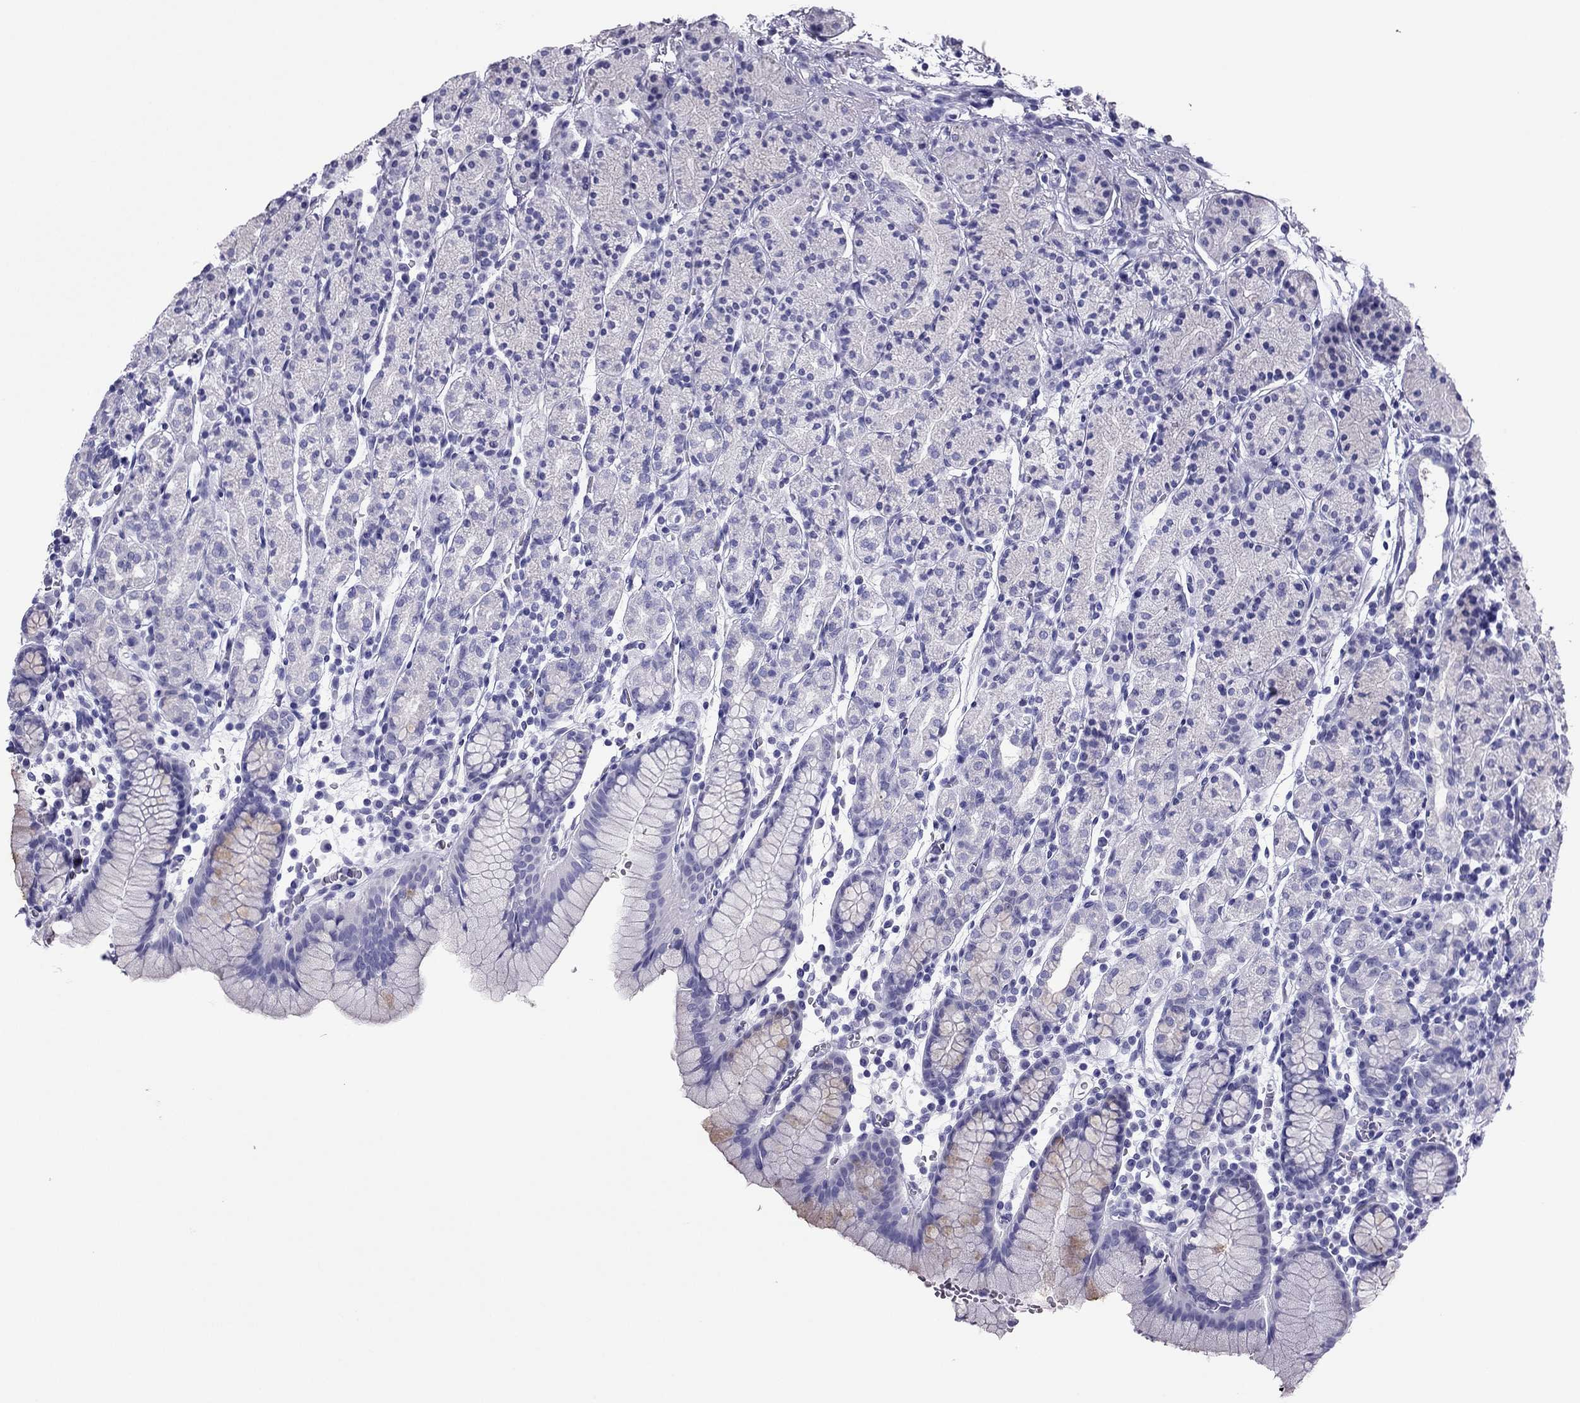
{"staining": {"intensity": "negative", "quantity": "none", "location": "none"}, "tissue": "stomach", "cell_type": "Glandular cells", "image_type": "normal", "snomed": [{"axis": "morphology", "description": "Normal tissue, NOS"}, {"axis": "topography", "description": "Stomach, upper"}, {"axis": "topography", "description": "Stomach"}], "caption": "Immunohistochemical staining of unremarkable human stomach displays no significant positivity in glandular cells.", "gene": "PDE6A", "patient": {"sex": "male", "age": 62}}